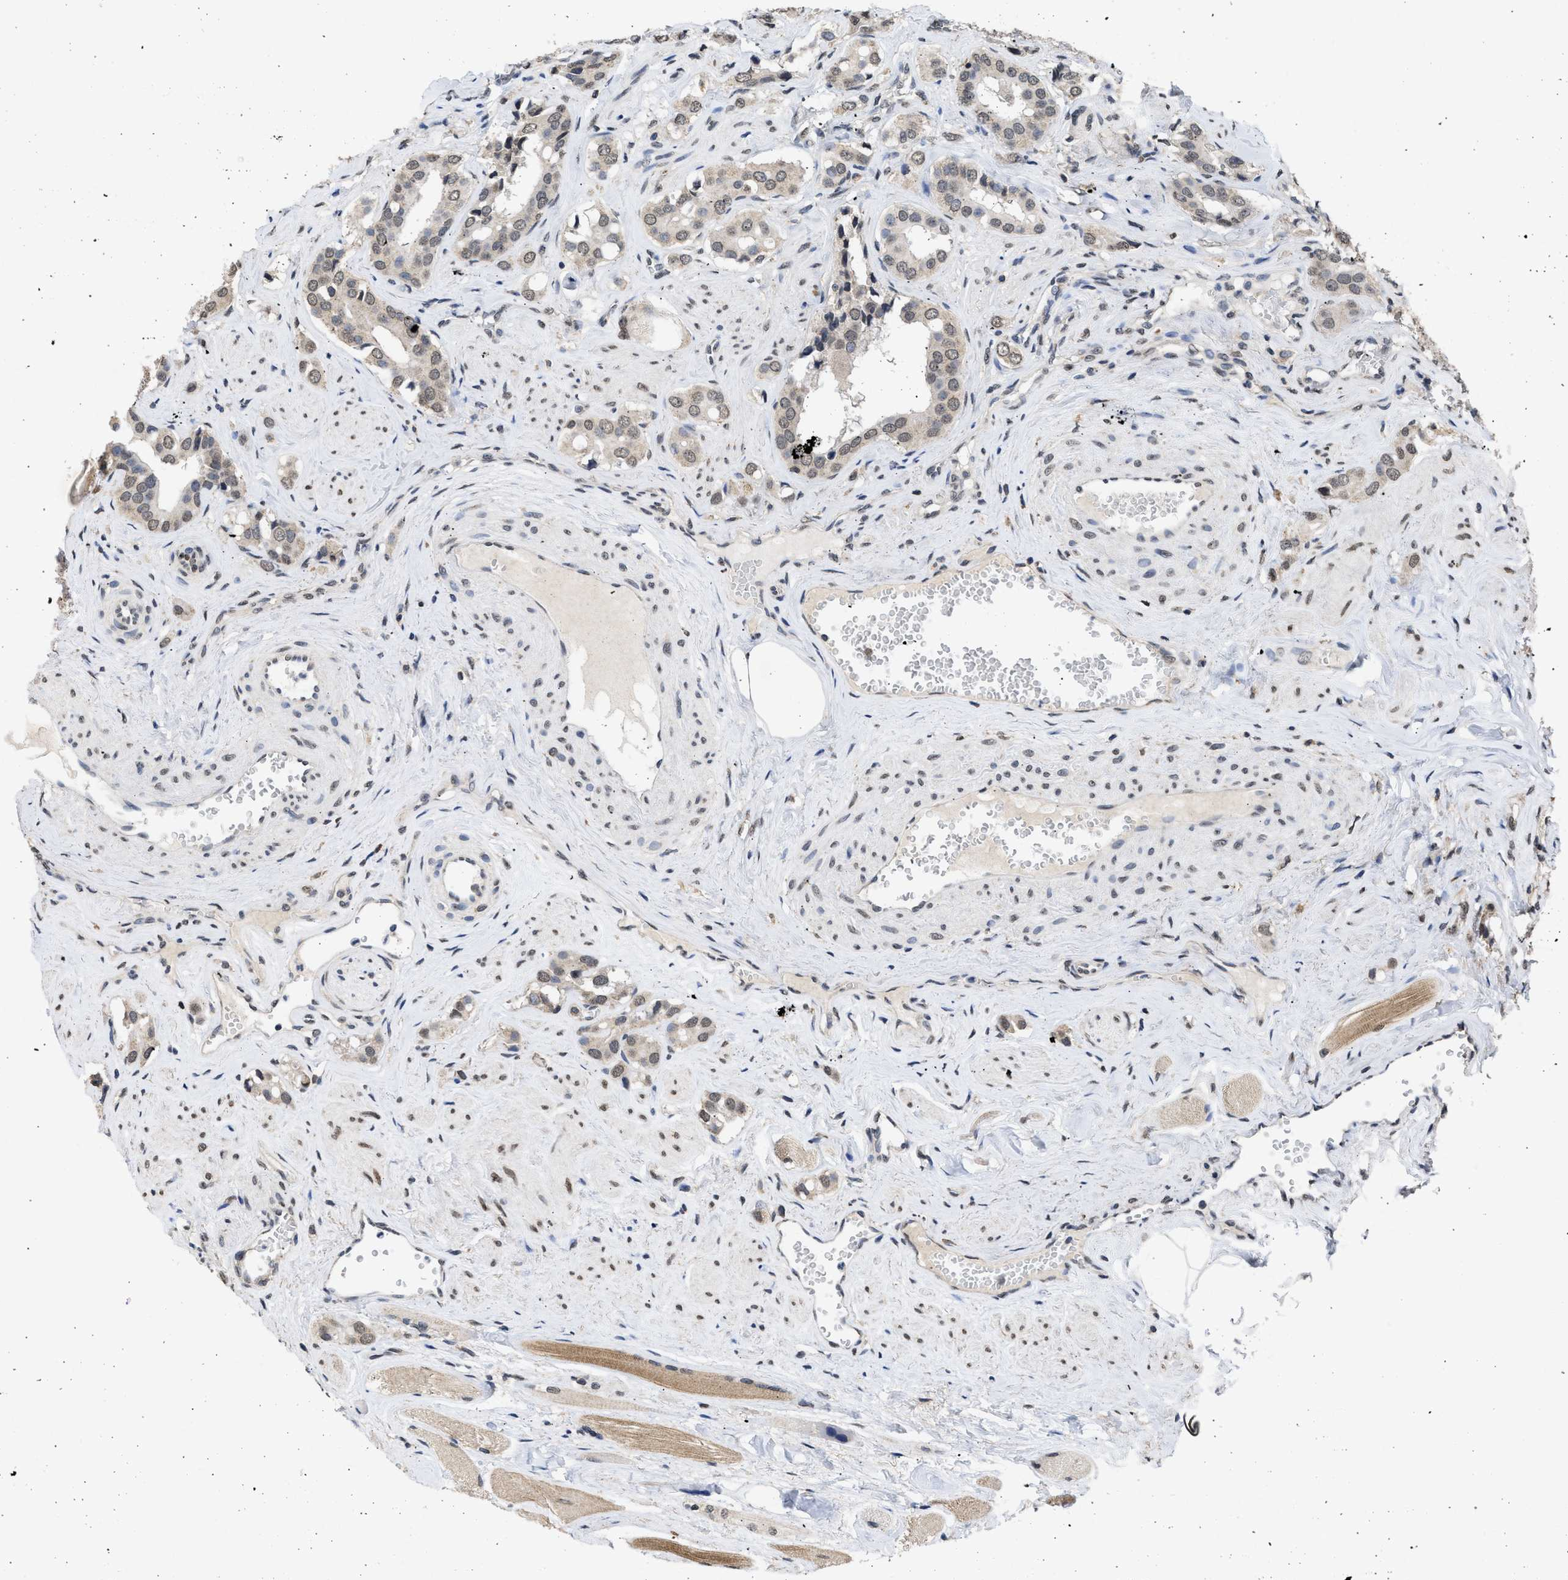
{"staining": {"intensity": "weak", "quantity": "25%-75%", "location": "cytoplasmic/membranous"}, "tissue": "prostate cancer", "cell_type": "Tumor cells", "image_type": "cancer", "snomed": [{"axis": "morphology", "description": "Adenocarcinoma, High grade"}, {"axis": "topography", "description": "Prostate"}], "caption": "High-magnification brightfield microscopy of prostate cancer stained with DAB (brown) and counterstained with hematoxylin (blue). tumor cells exhibit weak cytoplasmic/membranous expression is appreciated in approximately25%-75% of cells.", "gene": "NUP35", "patient": {"sex": "male", "age": 52}}